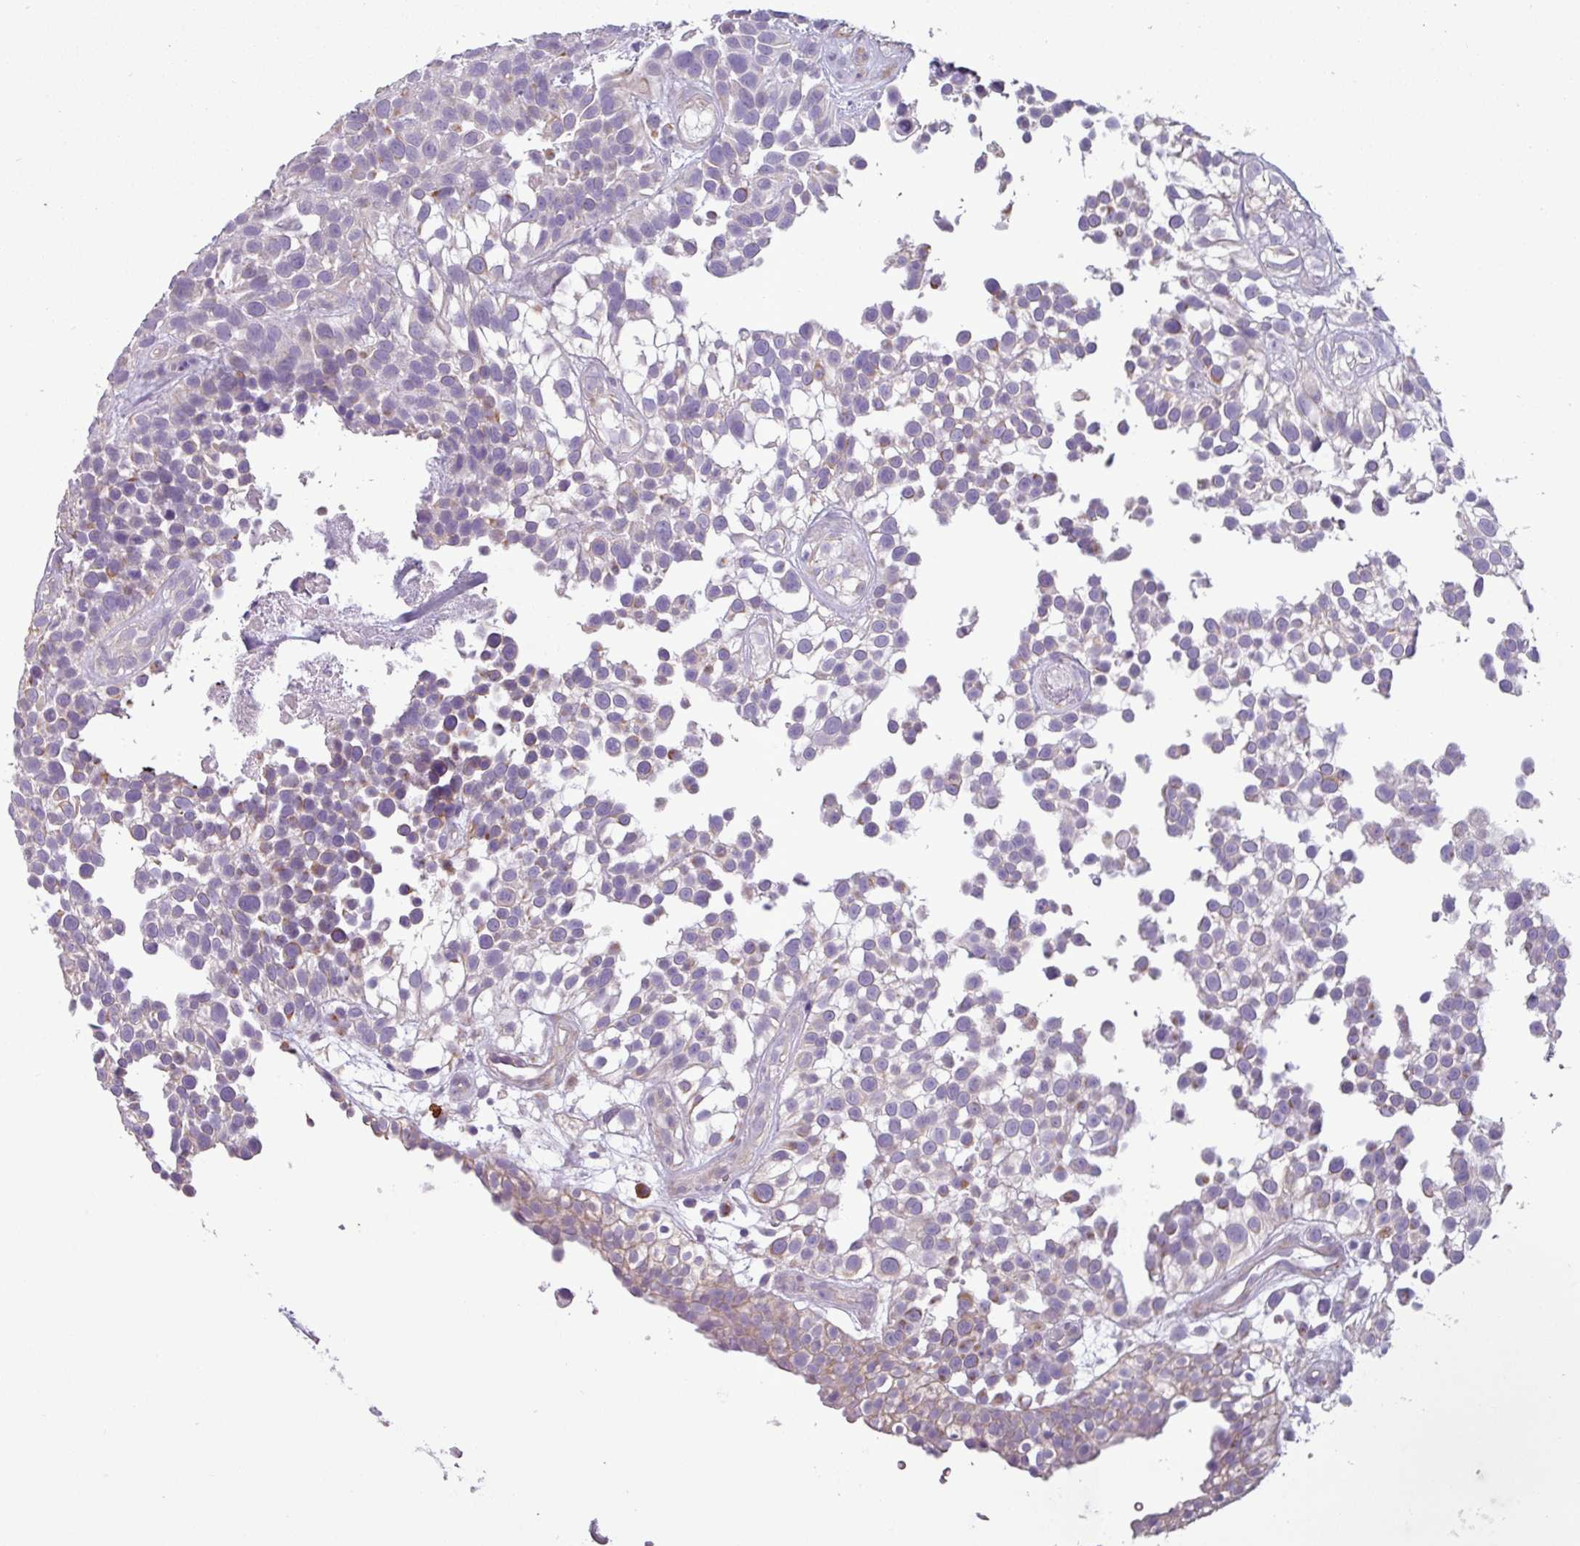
{"staining": {"intensity": "weak", "quantity": "<25%", "location": "cytoplasmic/membranous"}, "tissue": "urothelial cancer", "cell_type": "Tumor cells", "image_type": "cancer", "snomed": [{"axis": "morphology", "description": "Urothelial carcinoma, High grade"}, {"axis": "topography", "description": "Urinary bladder"}], "caption": "DAB immunohistochemical staining of high-grade urothelial carcinoma demonstrates no significant staining in tumor cells.", "gene": "CD8A", "patient": {"sex": "male", "age": 56}}